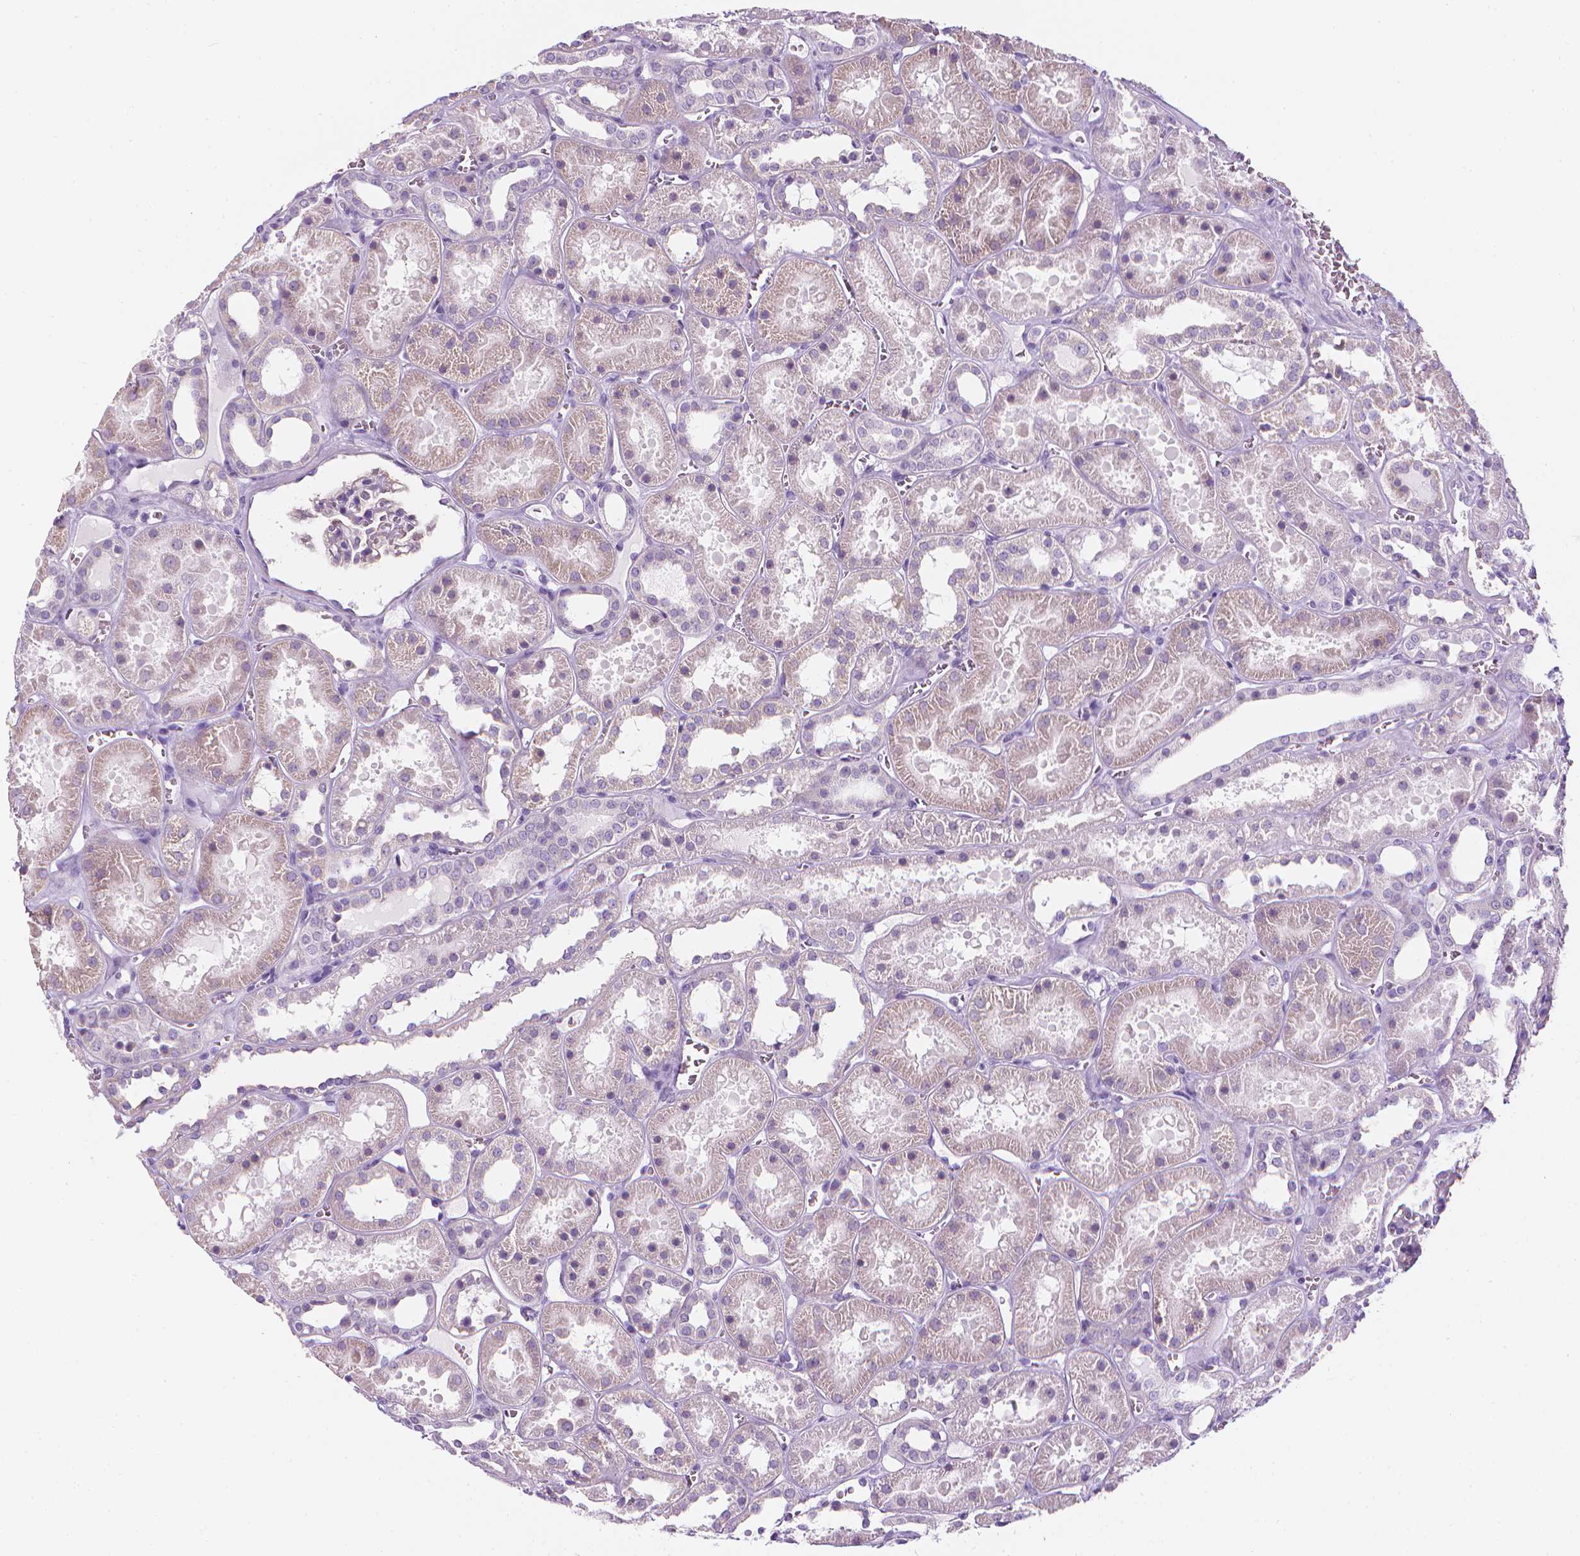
{"staining": {"intensity": "negative", "quantity": "none", "location": "none"}, "tissue": "kidney", "cell_type": "Cells in glomeruli", "image_type": "normal", "snomed": [{"axis": "morphology", "description": "Normal tissue, NOS"}, {"axis": "topography", "description": "Kidney"}], "caption": "Immunohistochemical staining of normal kidney reveals no significant expression in cells in glomeruli. (DAB (3,3'-diaminobenzidine) IHC visualized using brightfield microscopy, high magnification).", "gene": "DCAF8L1", "patient": {"sex": "female", "age": 41}}